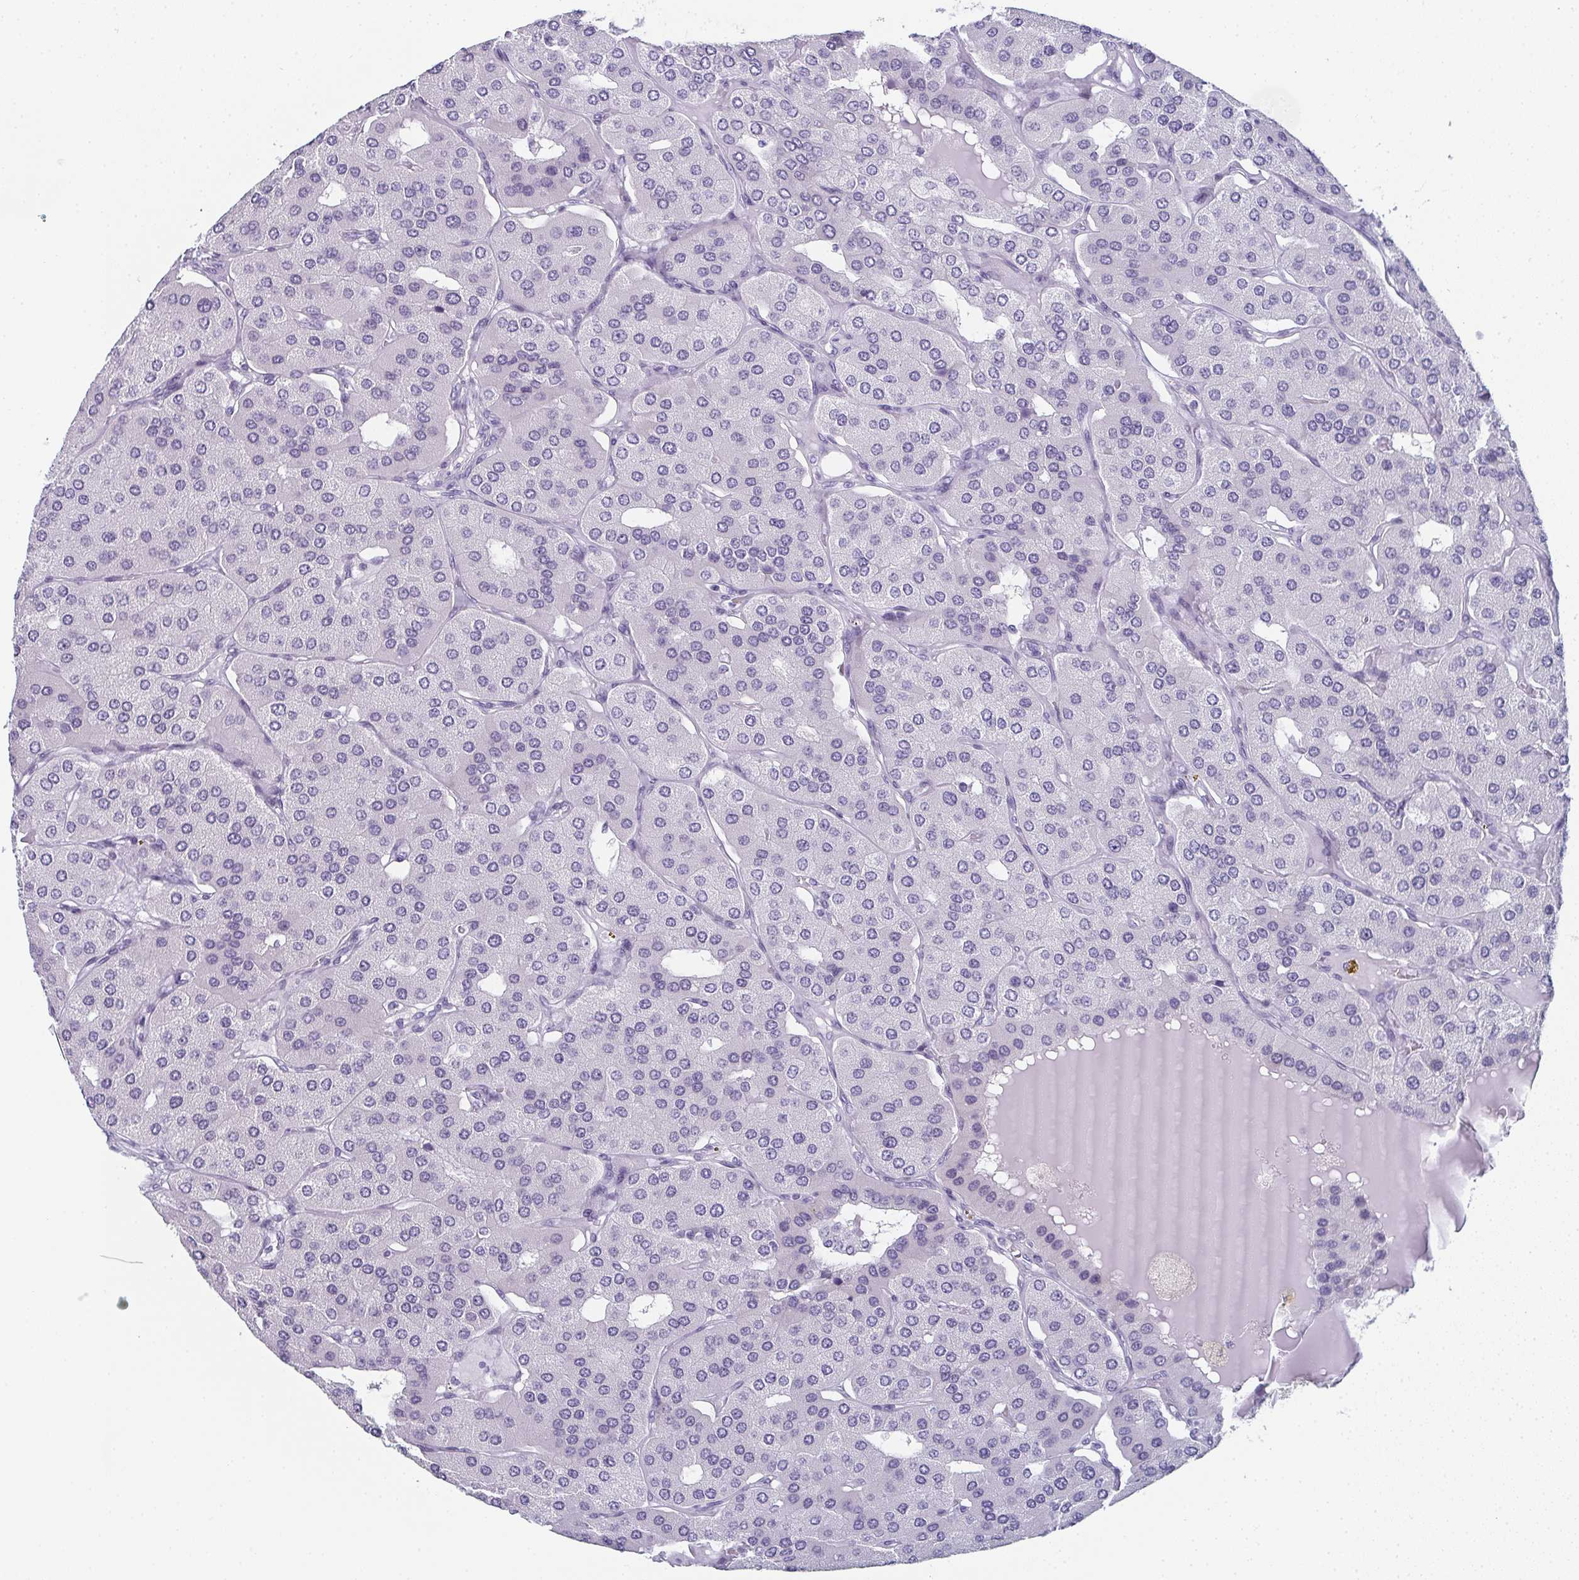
{"staining": {"intensity": "negative", "quantity": "none", "location": "none"}, "tissue": "parathyroid gland", "cell_type": "Glandular cells", "image_type": "normal", "snomed": [{"axis": "morphology", "description": "Normal tissue, NOS"}, {"axis": "morphology", "description": "Adenoma, NOS"}, {"axis": "topography", "description": "Parathyroid gland"}], "caption": "High magnification brightfield microscopy of normal parathyroid gland stained with DAB (3,3'-diaminobenzidine) (brown) and counterstained with hematoxylin (blue): glandular cells show no significant expression.", "gene": "PYCR3", "patient": {"sex": "female", "age": 86}}